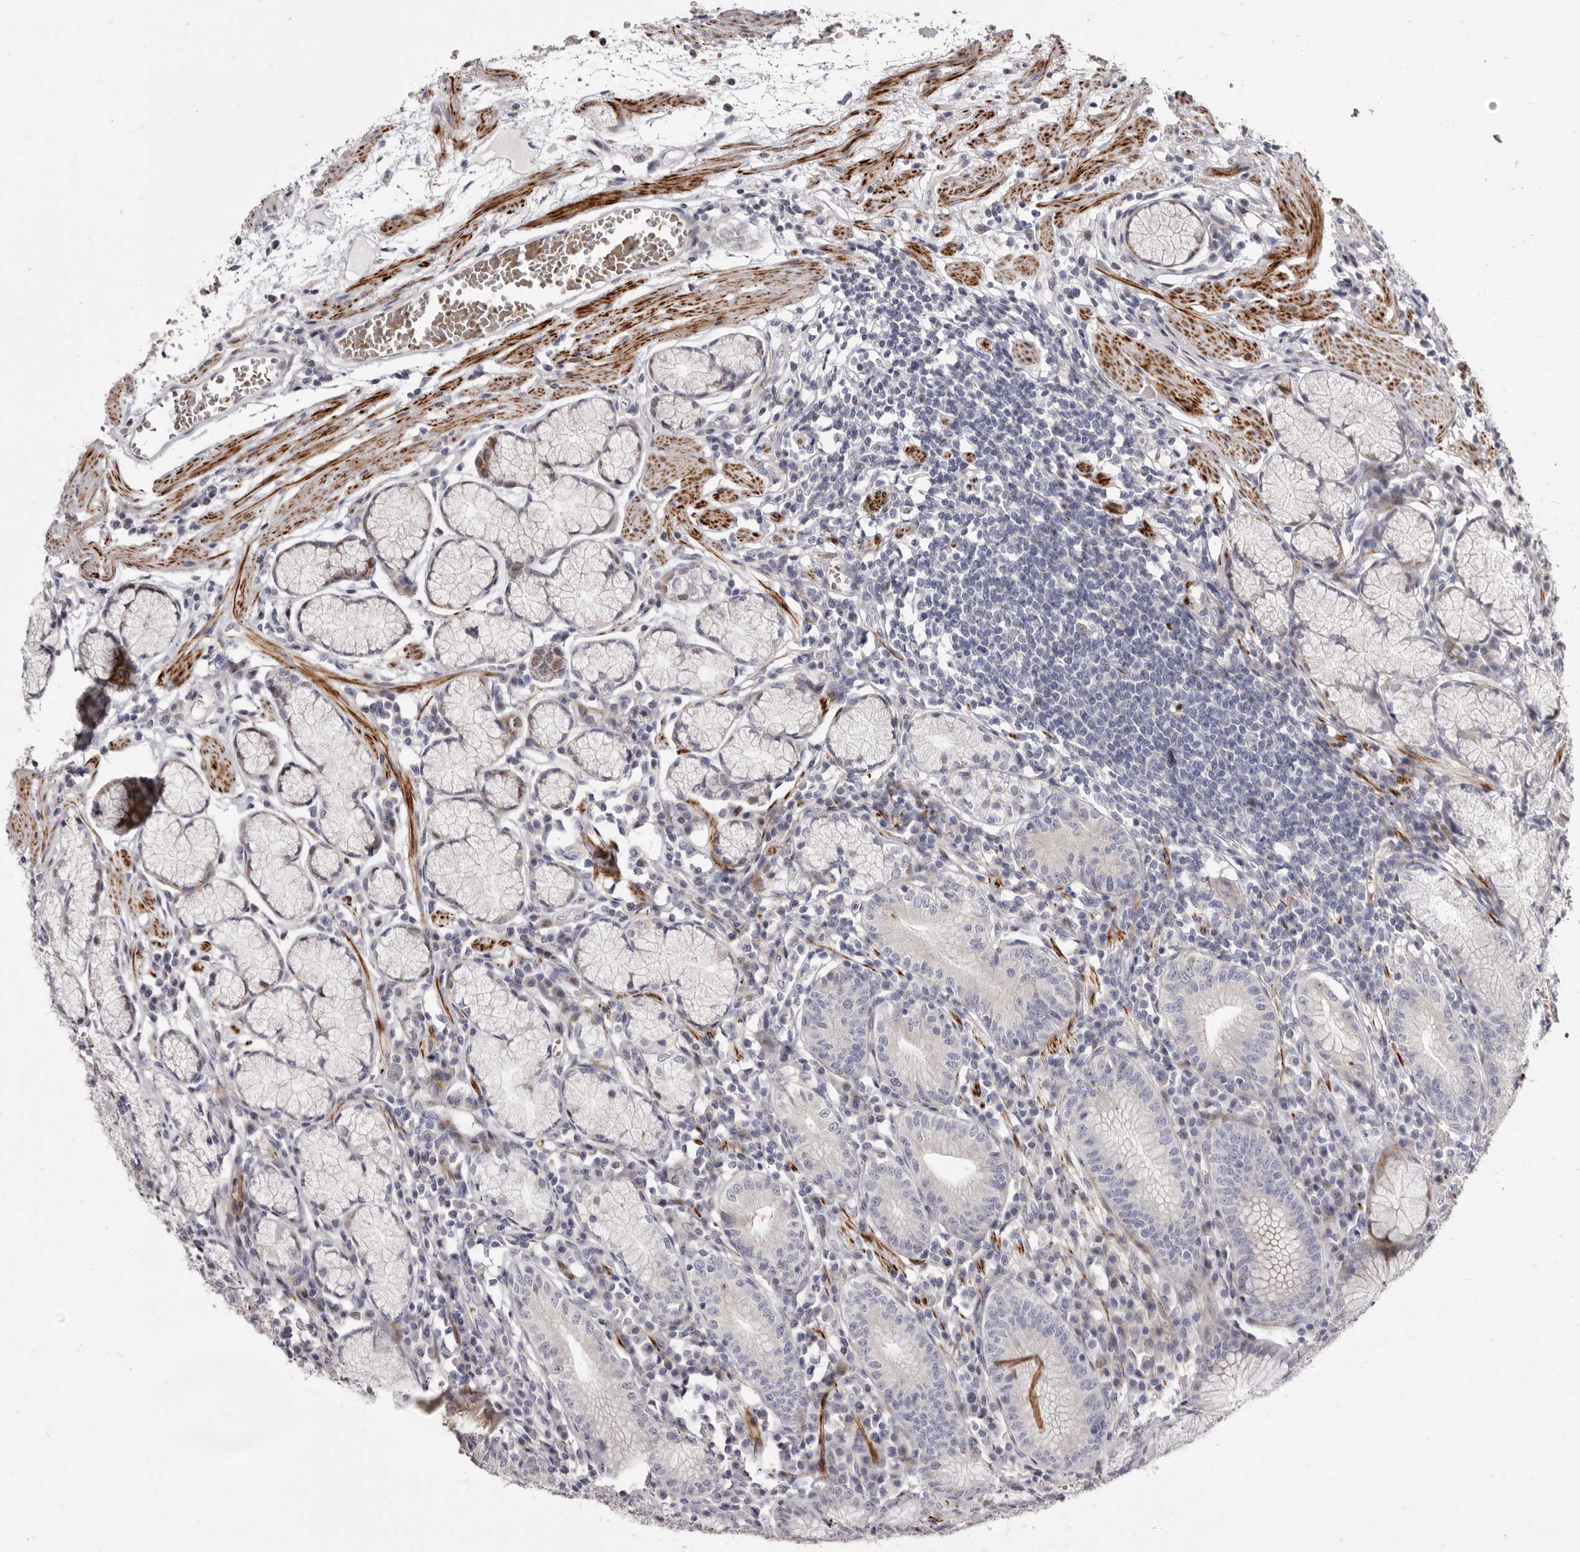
{"staining": {"intensity": "moderate", "quantity": "25%-75%", "location": "cytoplasmic/membranous"}, "tissue": "stomach", "cell_type": "Glandular cells", "image_type": "normal", "snomed": [{"axis": "morphology", "description": "Normal tissue, NOS"}, {"axis": "topography", "description": "Stomach"}], "caption": "This is a photomicrograph of immunohistochemistry staining of unremarkable stomach, which shows moderate expression in the cytoplasmic/membranous of glandular cells.", "gene": "AIDA", "patient": {"sex": "male", "age": 55}}